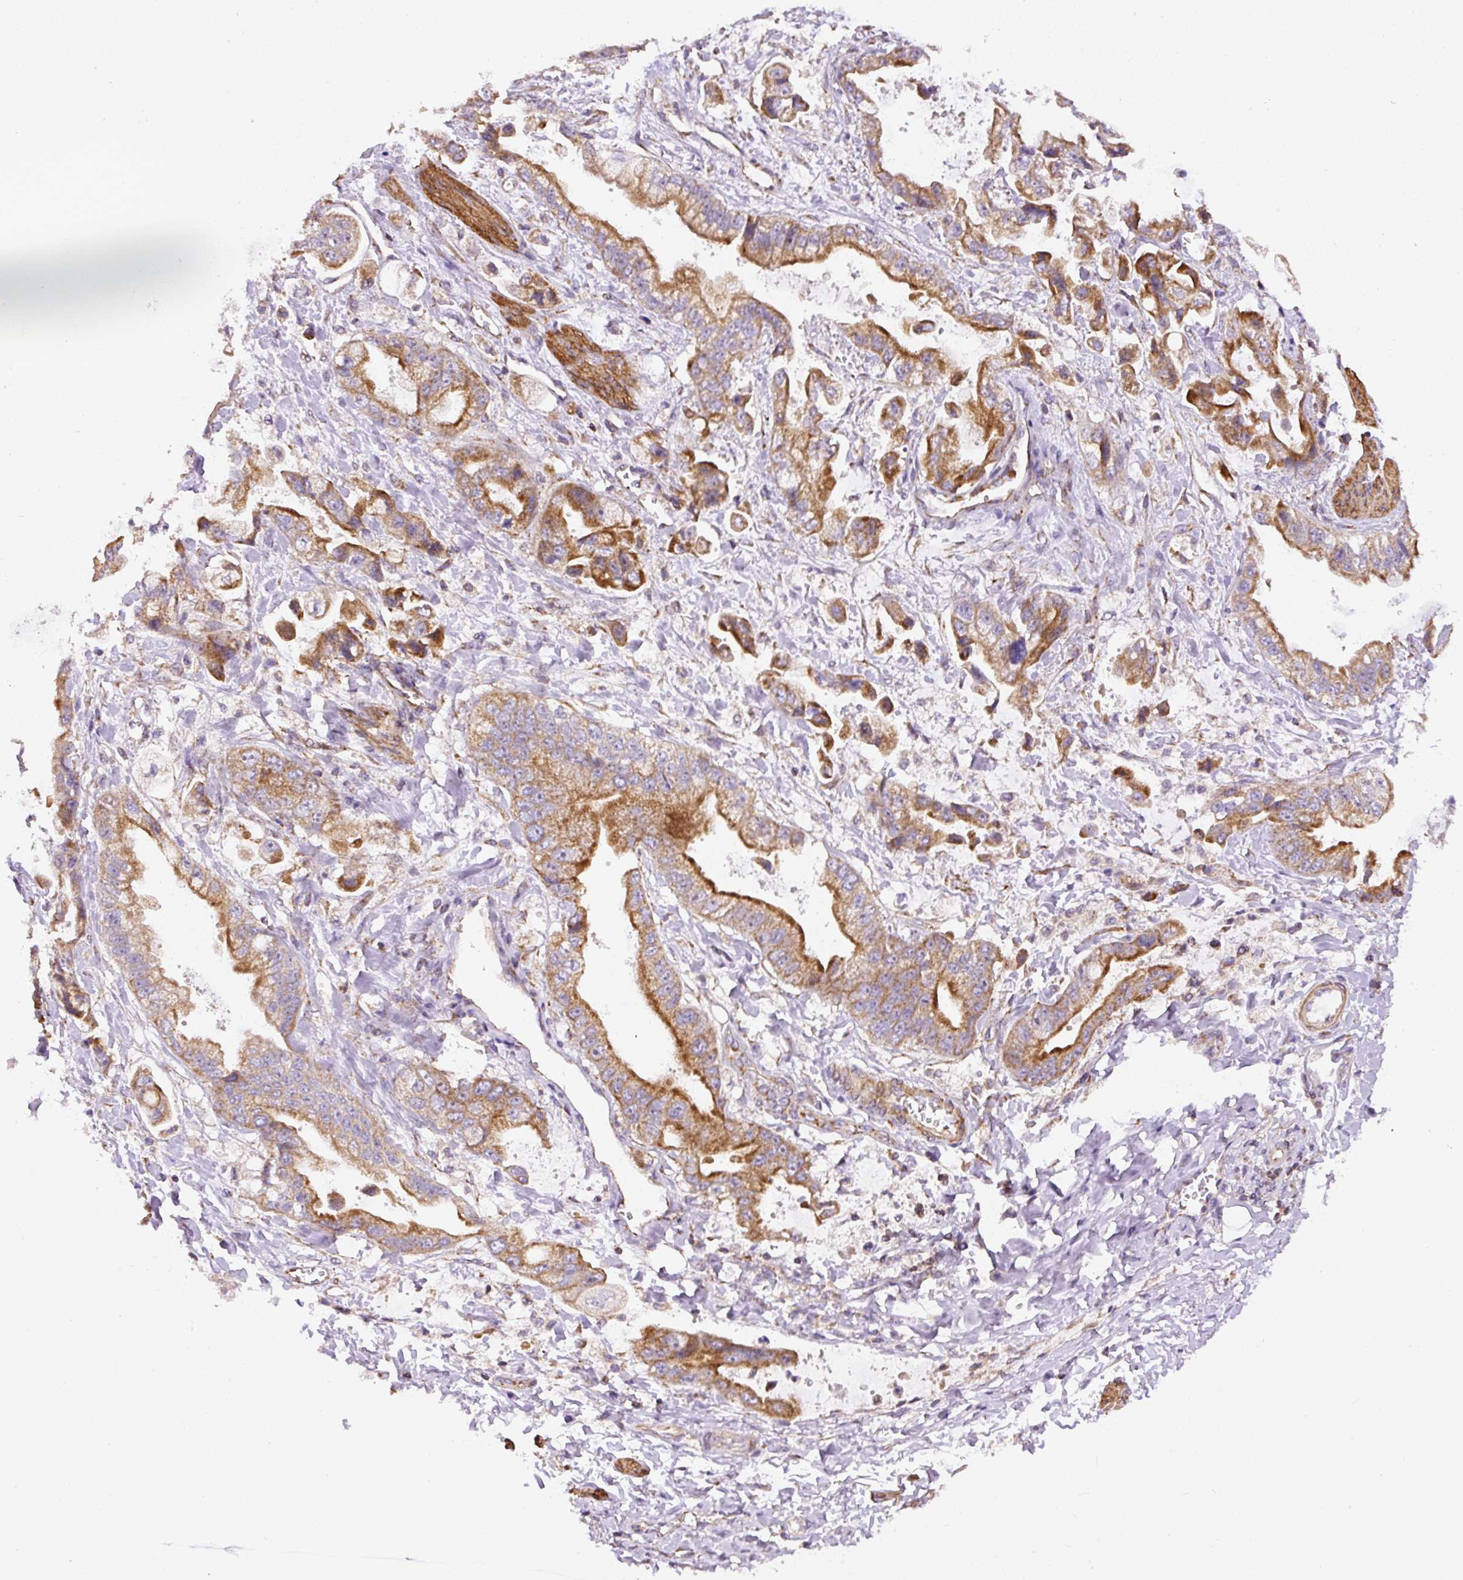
{"staining": {"intensity": "strong", "quantity": ">75%", "location": "cytoplasmic/membranous"}, "tissue": "stomach cancer", "cell_type": "Tumor cells", "image_type": "cancer", "snomed": [{"axis": "morphology", "description": "Adenocarcinoma, NOS"}, {"axis": "topography", "description": "Stomach"}], "caption": "Protein expression analysis of stomach cancer (adenocarcinoma) displays strong cytoplasmic/membranous staining in approximately >75% of tumor cells. The protein of interest is shown in brown color, while the nuclei are stained blue.", "gene": "NDUFAF2", "patient": {"sex": "male", "age": 62}}